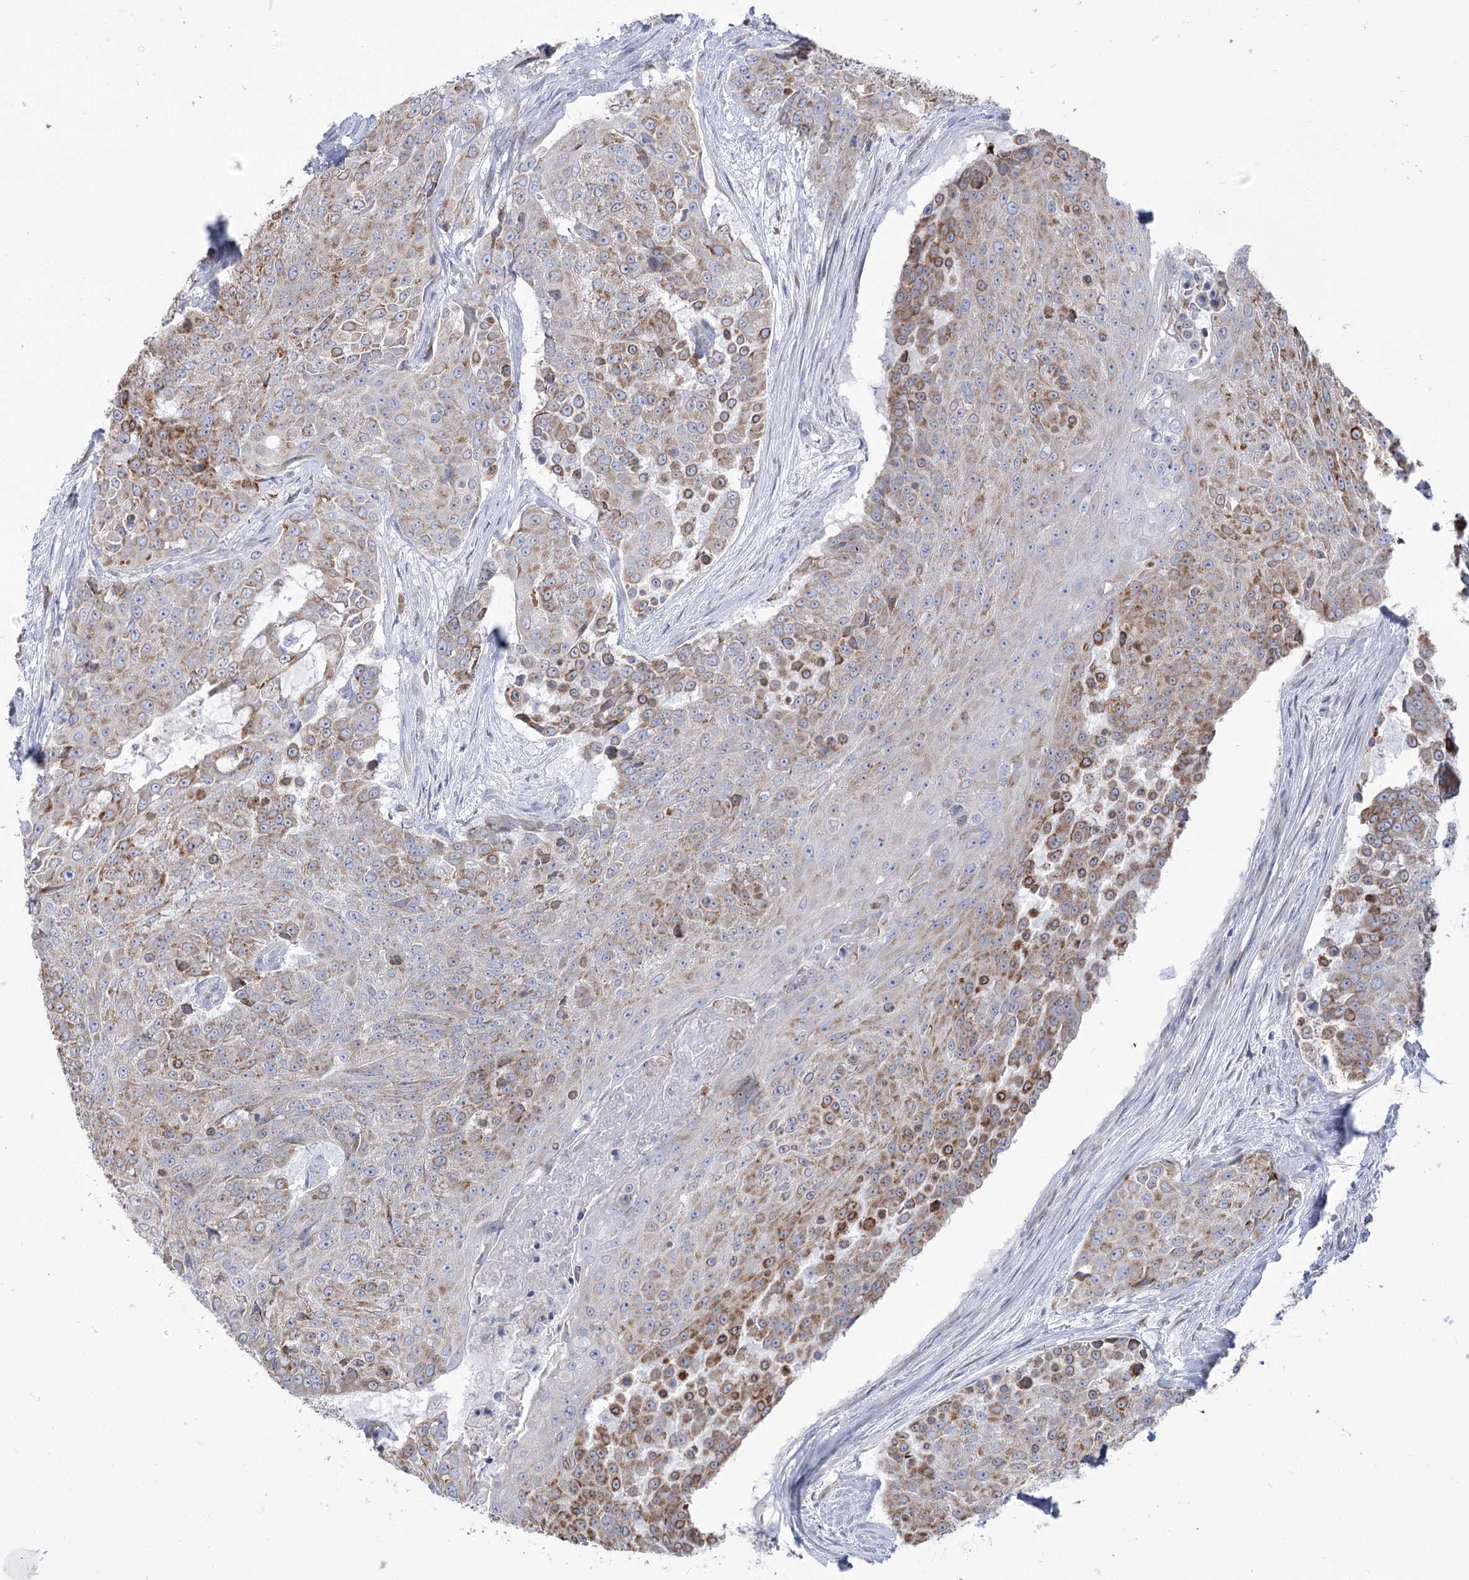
{"staining": {"intensity": "moderate", "quantity": "25%-75%", "location": "cytoplasmic/membranous"}, "tissue": "urothelial cancer", "cell_type": "Tumor cells", "image_type": "cancer", "snomed": [{"axis": "morphology", "description": "Urothelial carcinoma, High grade"}, {"axis": "topography", "description": "Urinary bladder"}], "caption": "Immunohistochemistry (IHC) (DAB) staining of high-grade urothelial carcinoma displays moderate cytoplasmic/membranous protein positivity in approximately 25%-75% of tumor cells.", "gene": "STT3B", "patient": {"sex": "female", "age": 63}}